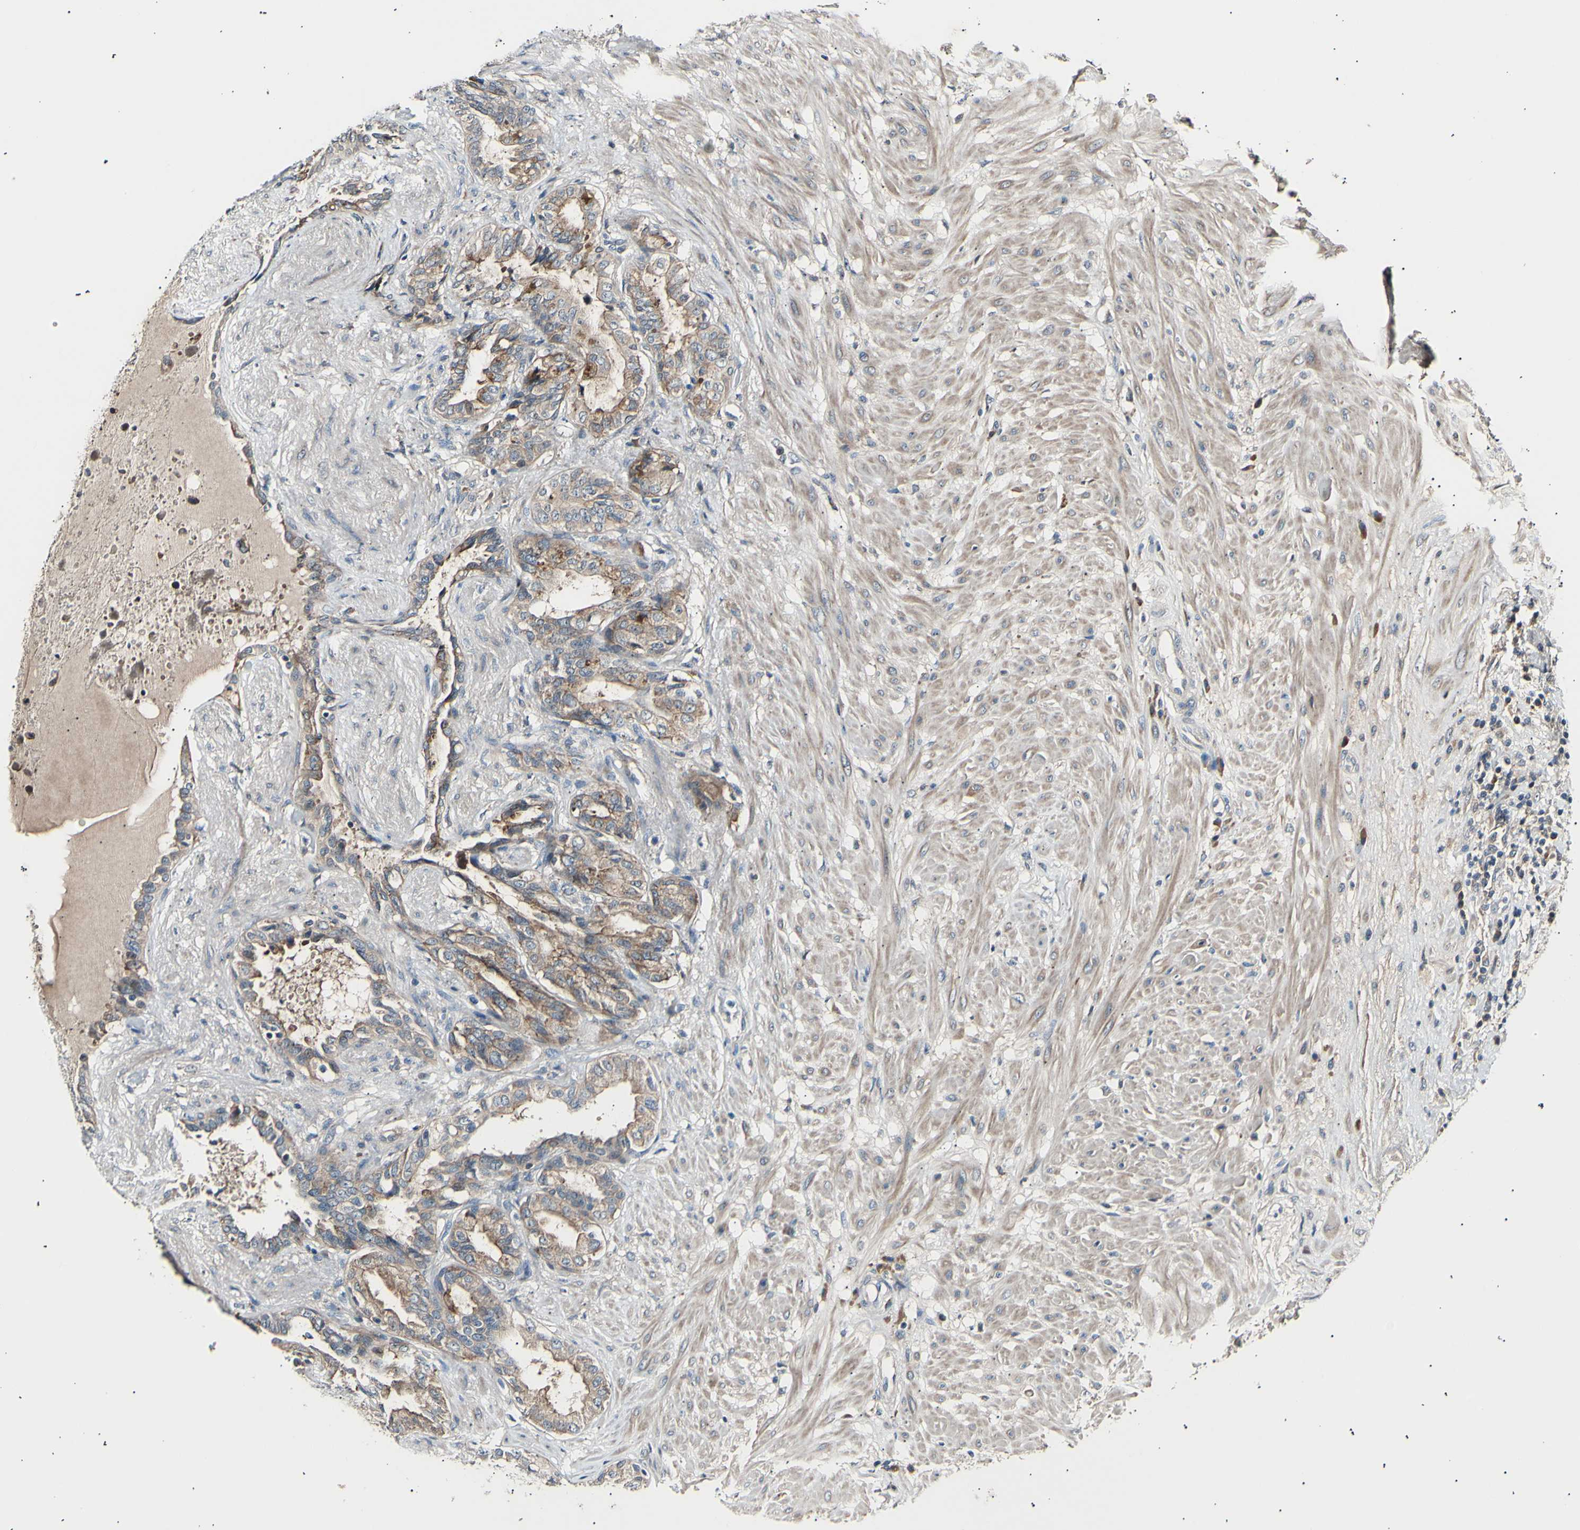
{"staining": {"intensity": "moderate", "quantity": ">75%", "location": "none"}, "tissue": "seminal vesicle", "cell_type": "Glandular cells", "image_type": "normal", "snomed": [{"axis": "morphology", "description": "Normal tissue, NOS"}, {"axis": "topography", "description": "Seminal veicle"}], "caption": "Brown immunohistochemical staining in normal seminal vesicle reveals moderate None expression in about >75% of glandular cells. (DAB (3,3'-diaminobenzidine) IHC with brightfield microscopy, high magnification).", "gene": "ITGA6", "patient": {"sex": "male", "age": 61}}